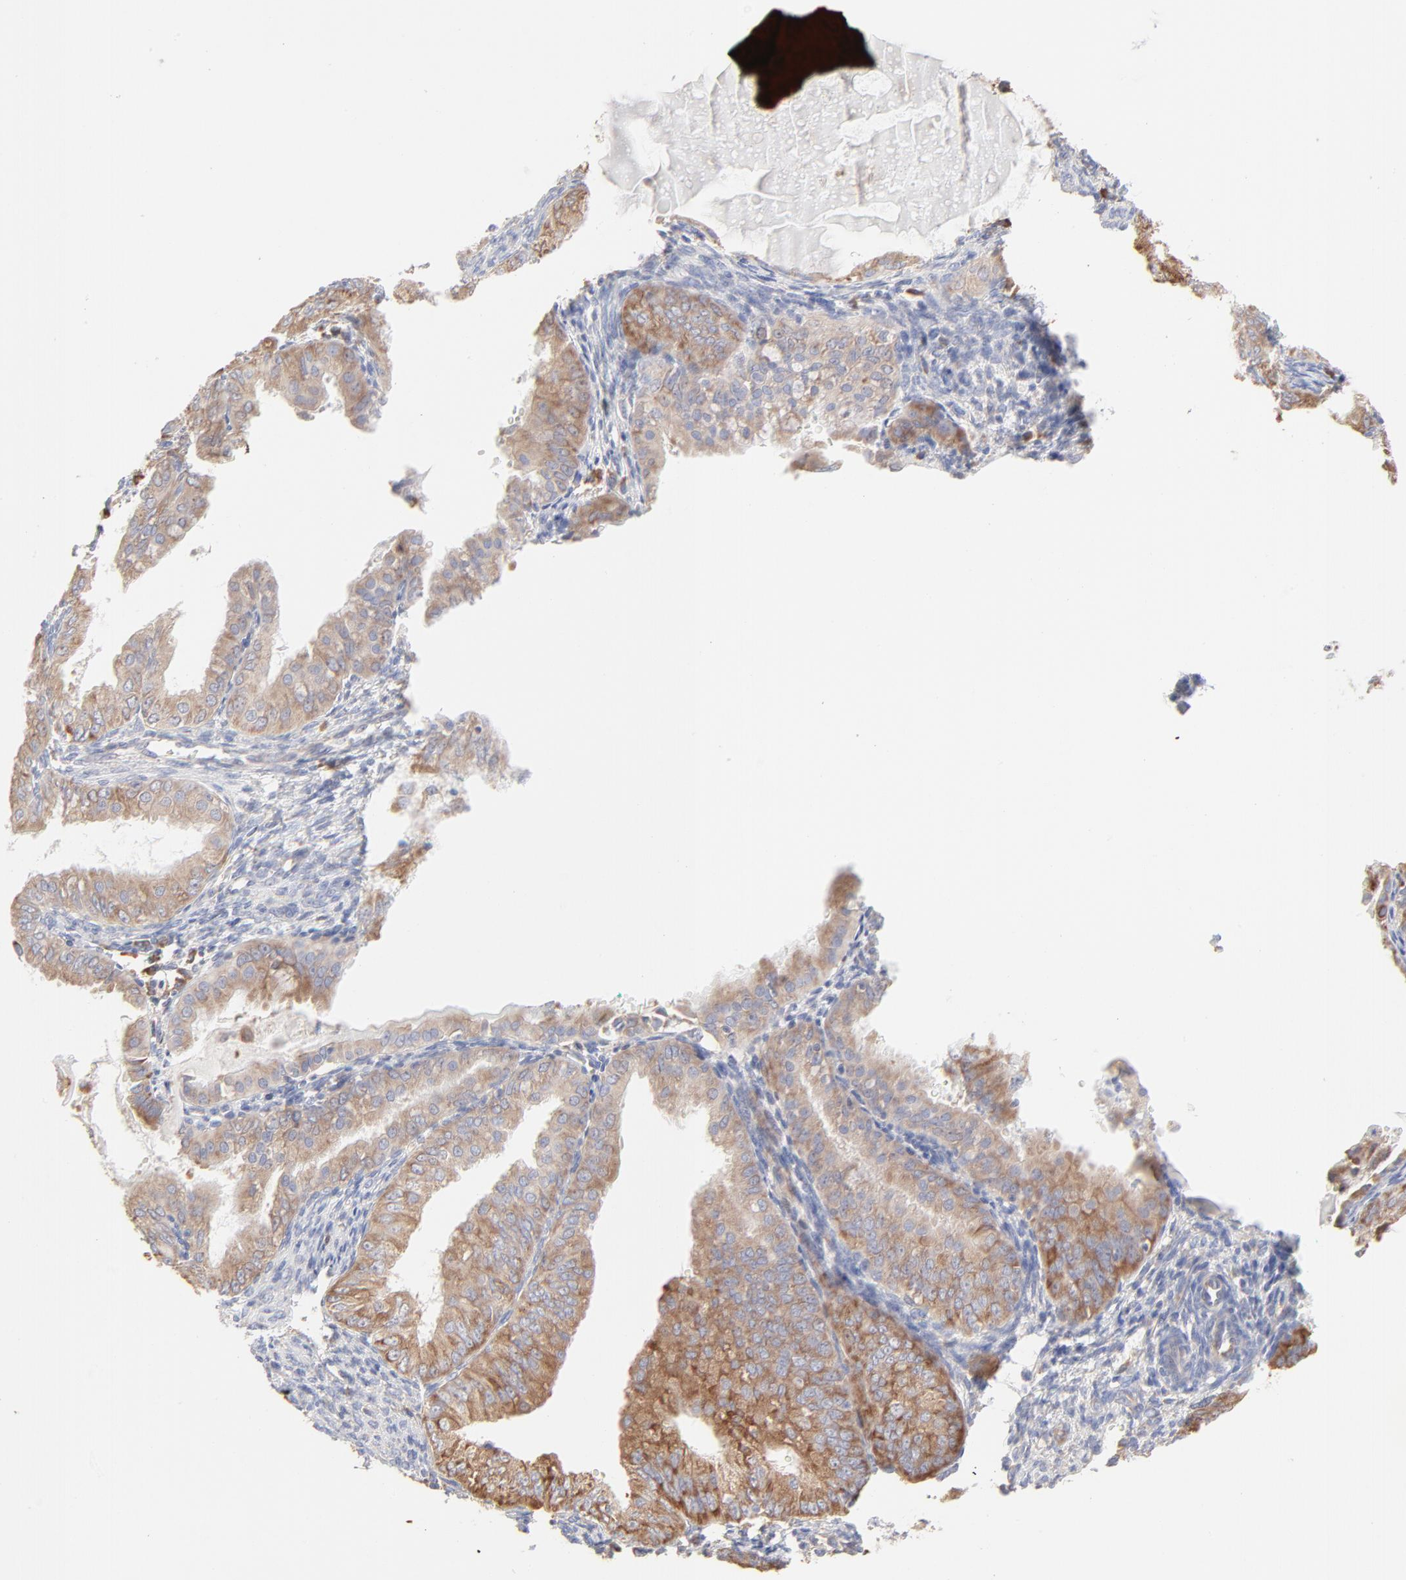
{"staining": {"intensity": "moderate", "quantity": ">75%", "location": "cytoplasmic/membranous"}, "tissue": "endometrial cancer", "cell_type": "Tumor cells", "image_type": "cancer", "snomed": [{"axis": "morphology", "description": "Adenocarcinoma, NOS"}, {"axis": "topography", "description": "Endometrium"}], "caption": "Human endometrial cancer (adenocarcinoma) stained with a protein marker shows moderate staining in tumor cells.", "gene": "RPS21", "patient": {"sex": "female", "age": 76}}